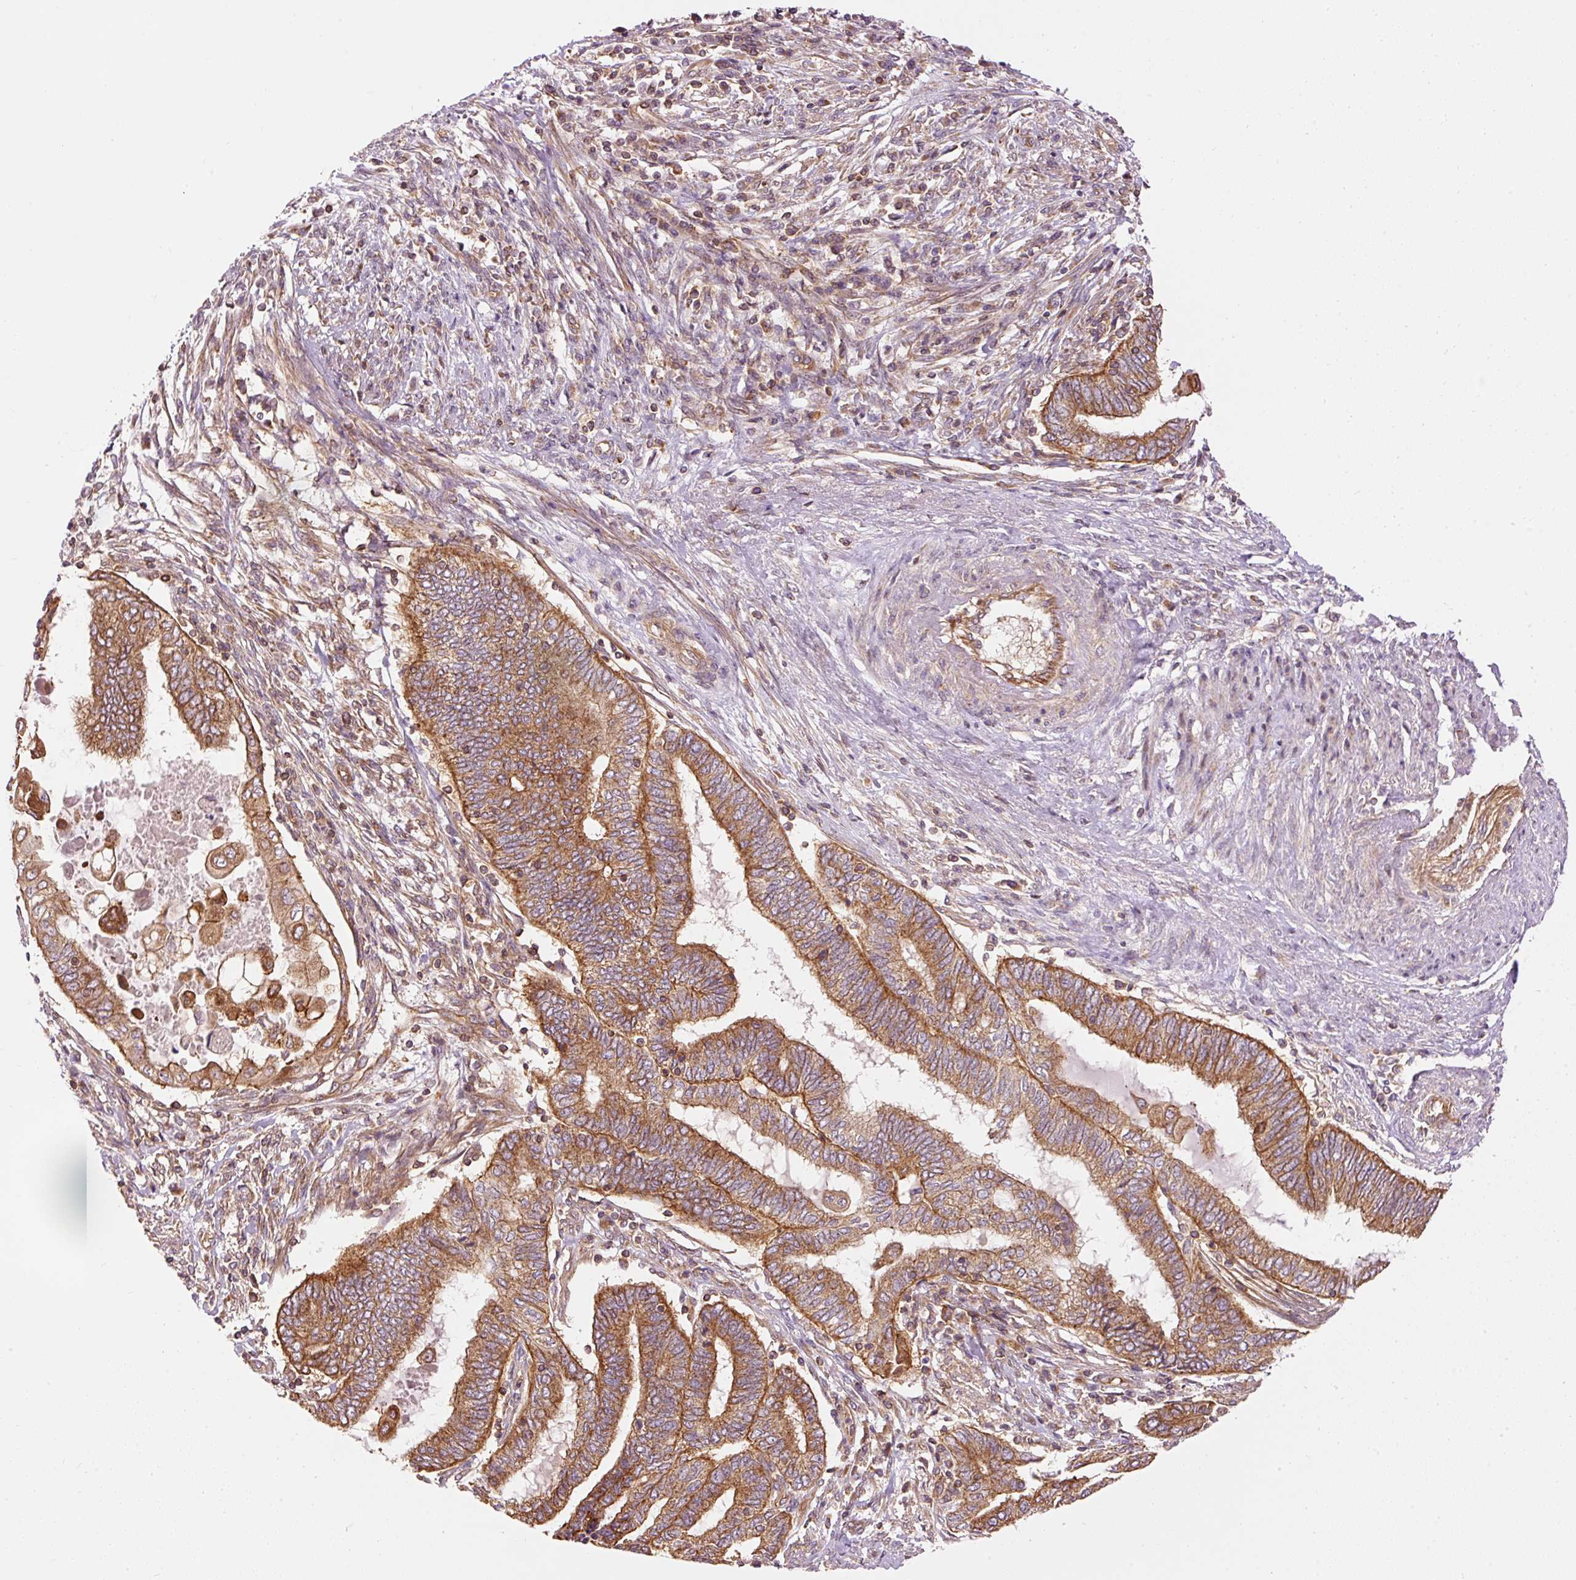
{"staining": {"intensity": "moderate", "quantity": ">75%", "location": "cytoplasmic/membranous"}, "tissue": "endometrial cancer", "cell_type": "Tumor cells", "image_type": "cancer", "snomed": [{"axis": "morphology", "description": "Adenocarcinoma, NOS"}, {"axis": "topography", "description": "Uterus"}, {"axis": "topography", "description": "Endometrium"}], "caption": "DAB (3,3'-diaminobenzidine) immunohistochemical staining of human endometrial adenocarcinoma displays moderate cytoplasmic/membranous protein positivity in approximately >75% of tumor cells.", "gene": "ADCY4", "patient": {"sex": "female", "age": 70}}